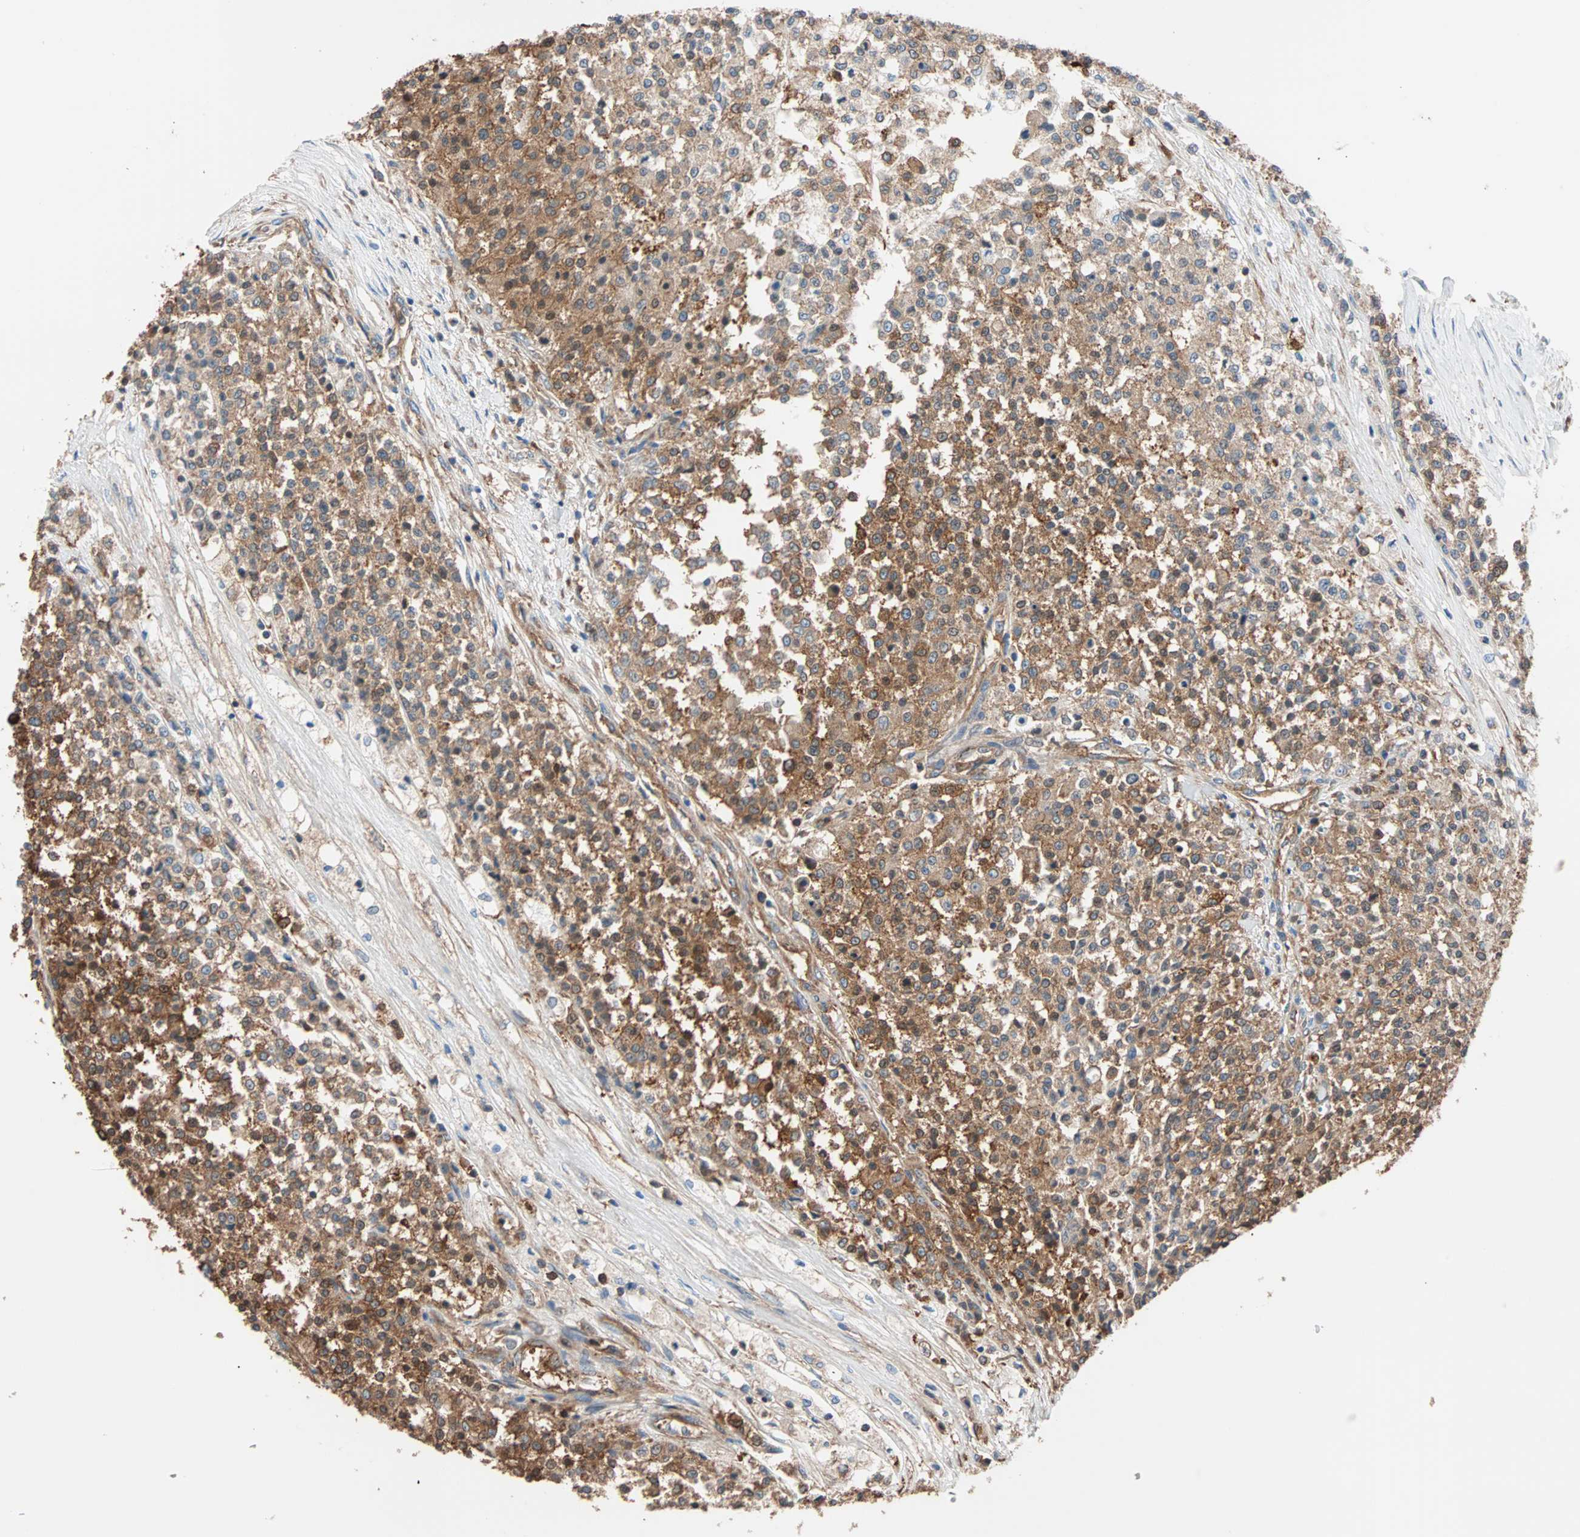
{"staining": {"intensity": "strong", "quantity": ">75%", "location": "cytoplasmic/membranous"}, "tissue": "testis cancer", "cell_type": "Tumor cells", "image_type": "cancer", "snomed": [{"axis": "morphology", "description": "Seminoma, NOS"}, {"axis": "topography", "description": "Testis"}], "caption": "Tumor cells display high levels of strong cytoplasmic/membranous expression in about >75% of cells in human seminoma (testis).", "gene": "EEF2", "patient": {"sex": "male", "age": 59}}